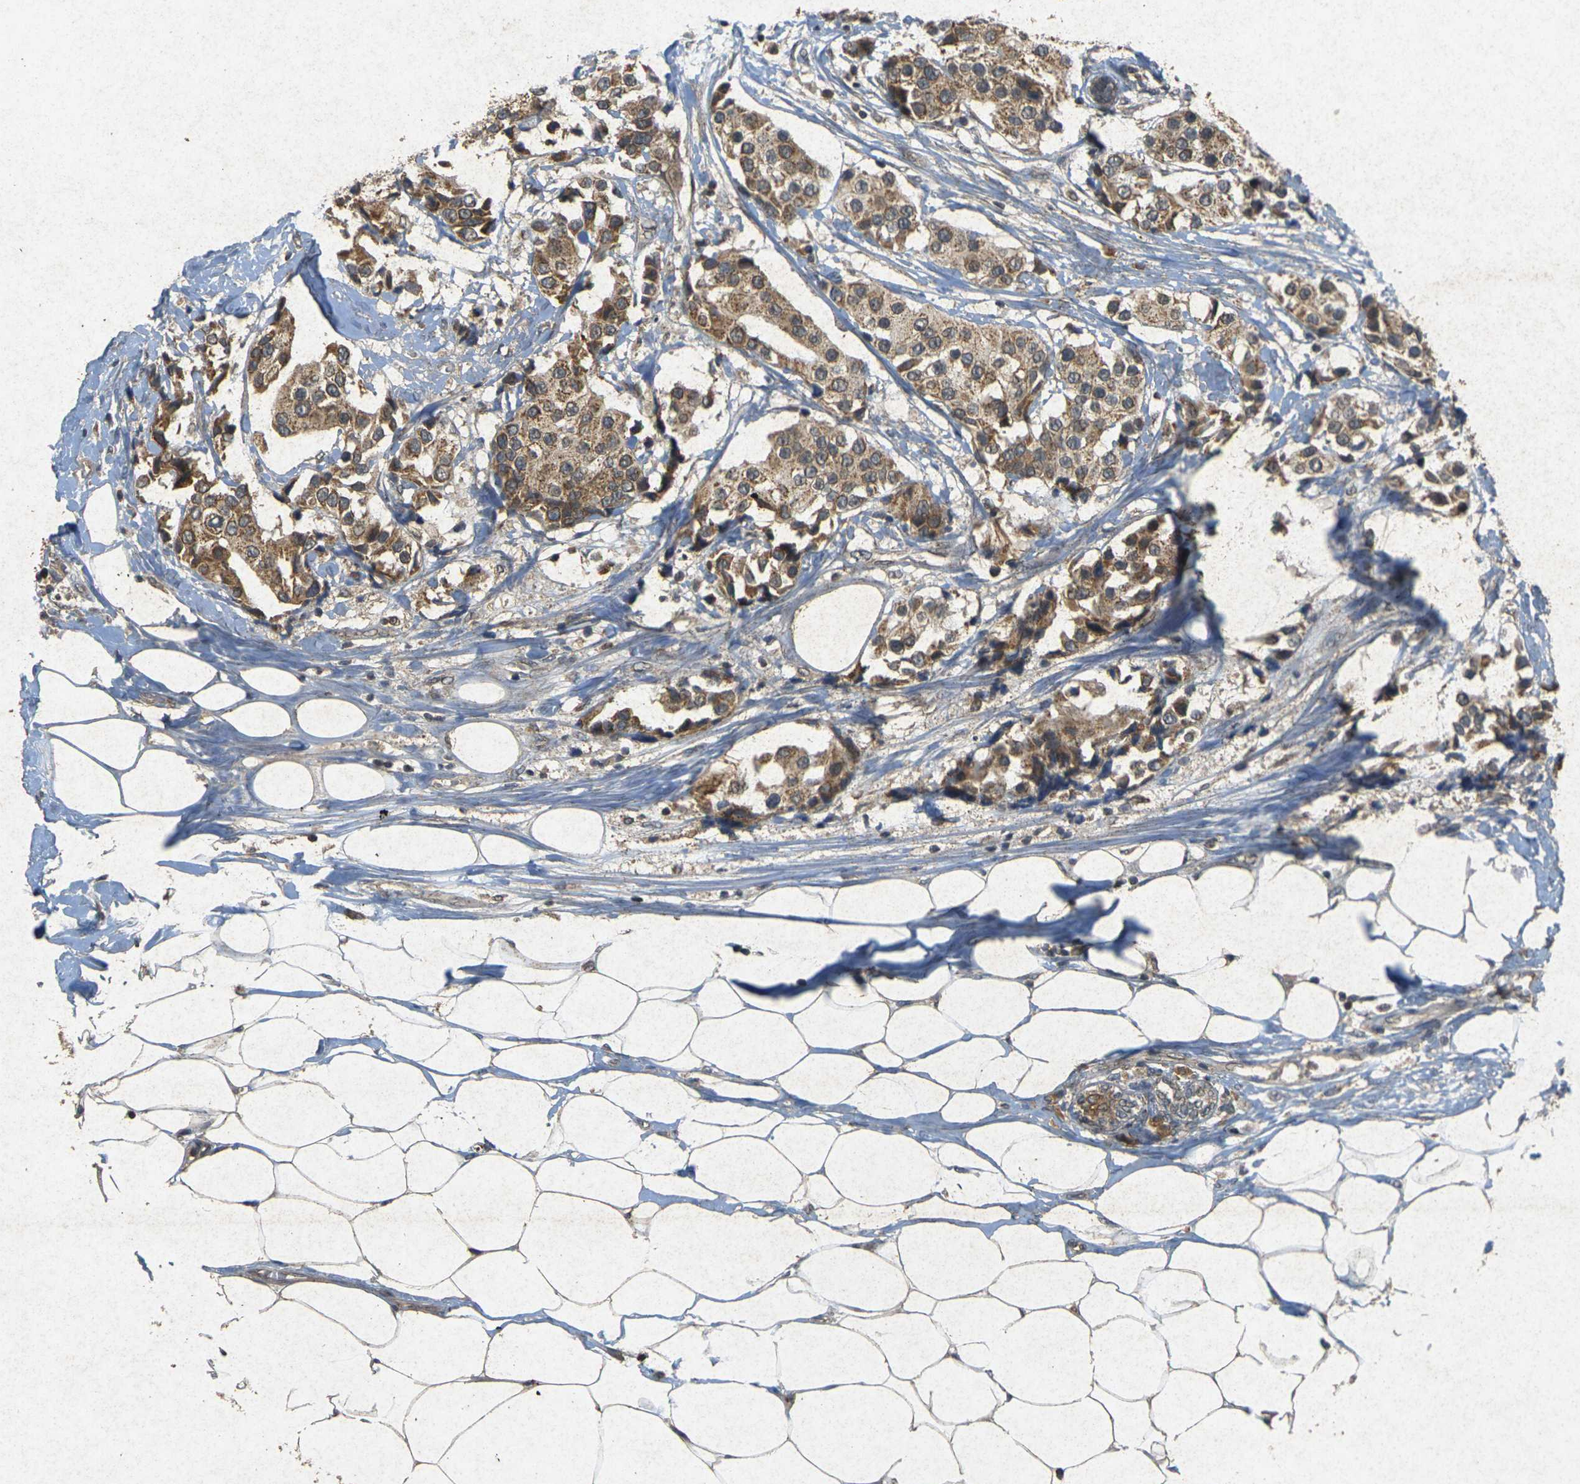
{"staining": {"intensity": "moderate", "quantity": ">75%", "location": "cytoplasmic/membranous"}, "tissue": "breast cancer", "cell_type": "Tumor cells", "image_type": "cancer", "snomed": [{"axis": "morphology", "description": "Normal tissue, NOS"}, {"axis": "morphology", "description": "Duct carcinoma"}, {"axis": "topography", "description": "Breast"}], "caption": "Human breast cancer stained with a protein marker reveals moderate staining in tumor cells.", "gene": "ERN1", "patient": {"sex": "female", "age": 39}}